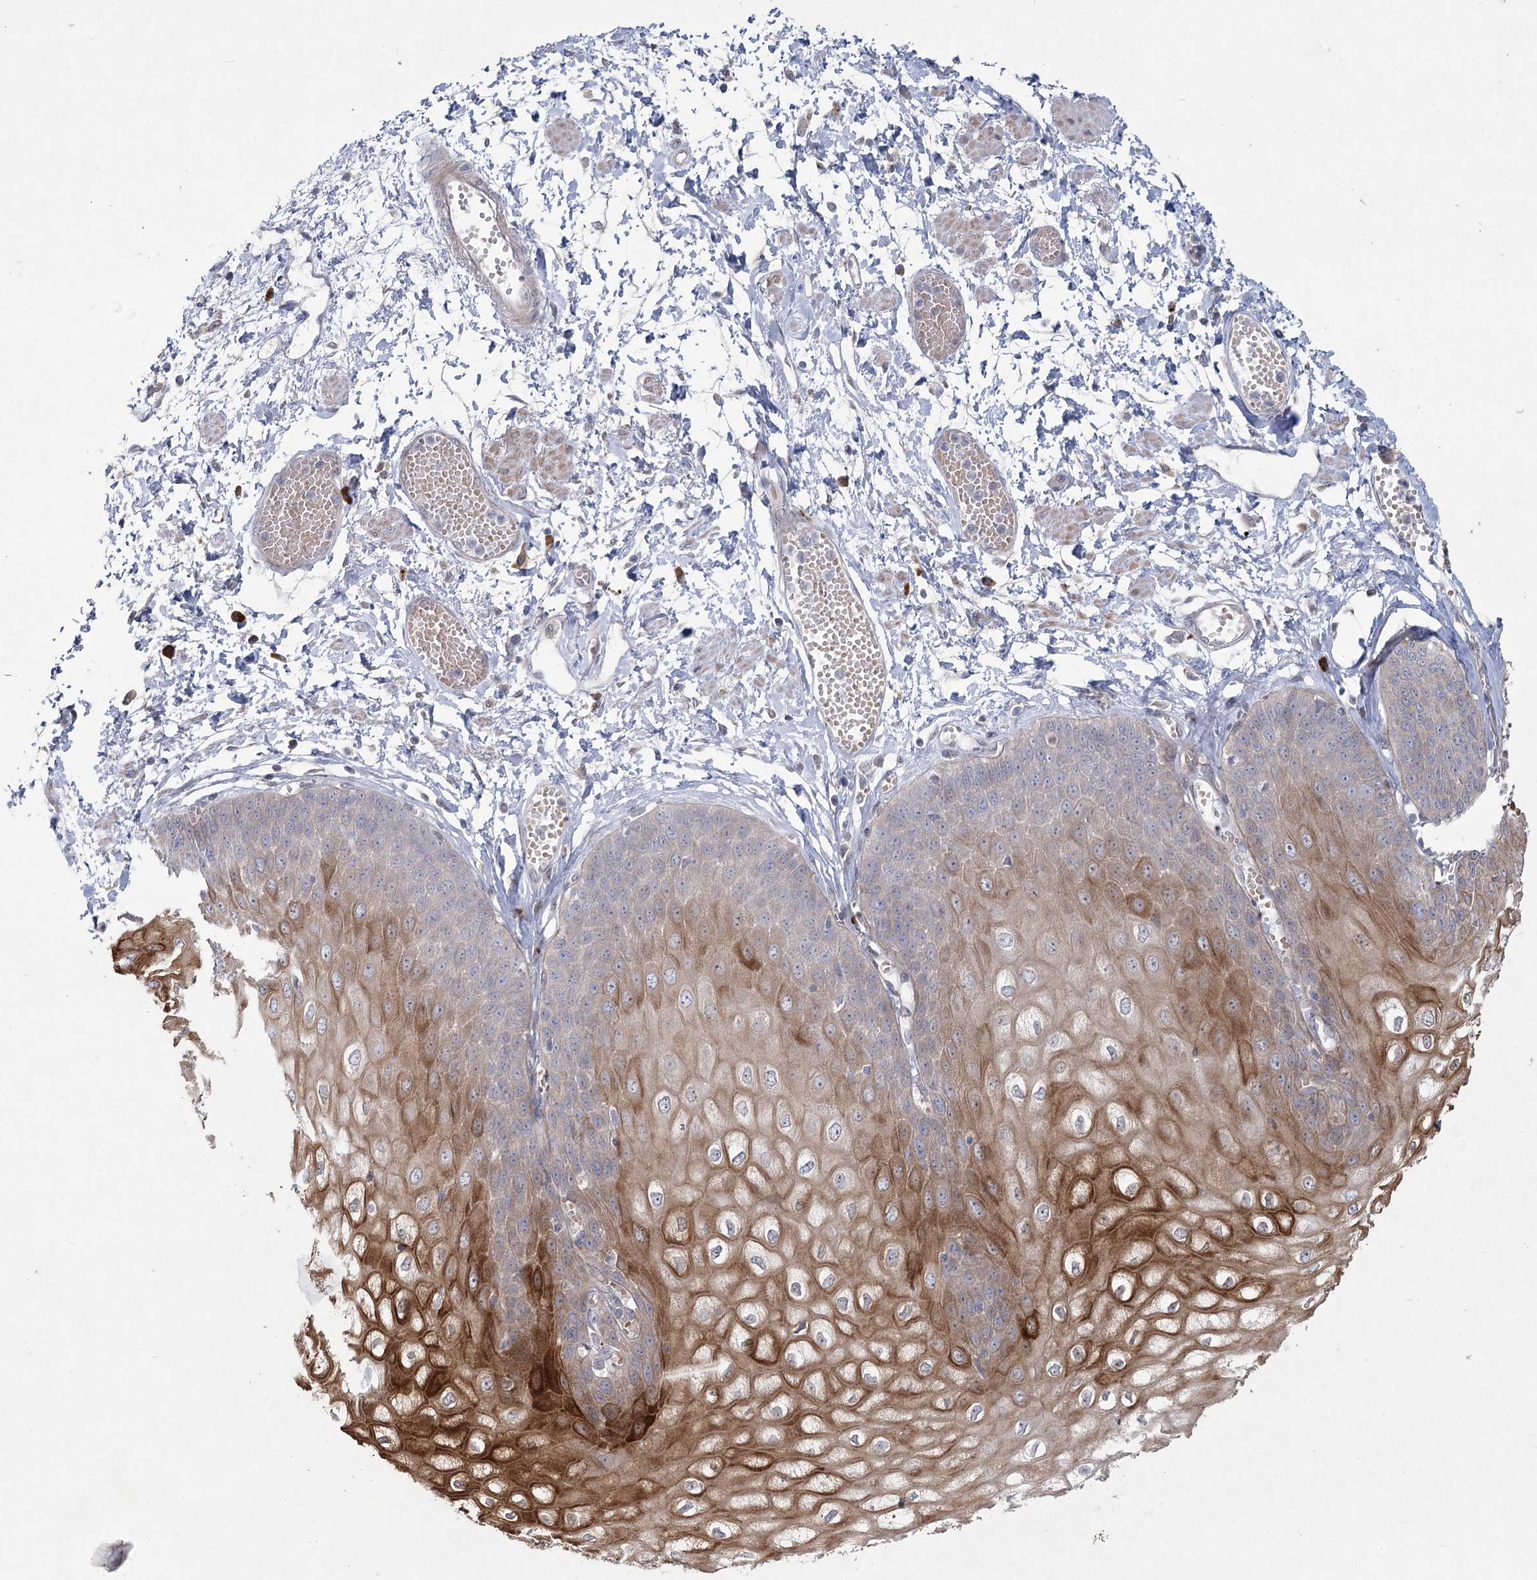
{"staining": {"intensity": "strong", "quantity": "25%-75%", "location": "cytoplasmic/membranous"}, "tissue": "esophagus", "cell_type": "Squamous epithelial cells", "image_type": "normal", "snomed": [{"axis": "morphology", "description": "Normal tissue, NOS"}, {"axis": "topography", "description": "Esophagus"}], "caption": "Immunohistochemical staining of benign human esophagus exhibits strong cytoplasmic/membranous protein staining in about 25%-75% of squamous epithelial cells.", "gene": "CAMTA1", "patient": {"sex": "male", "age": 60}}